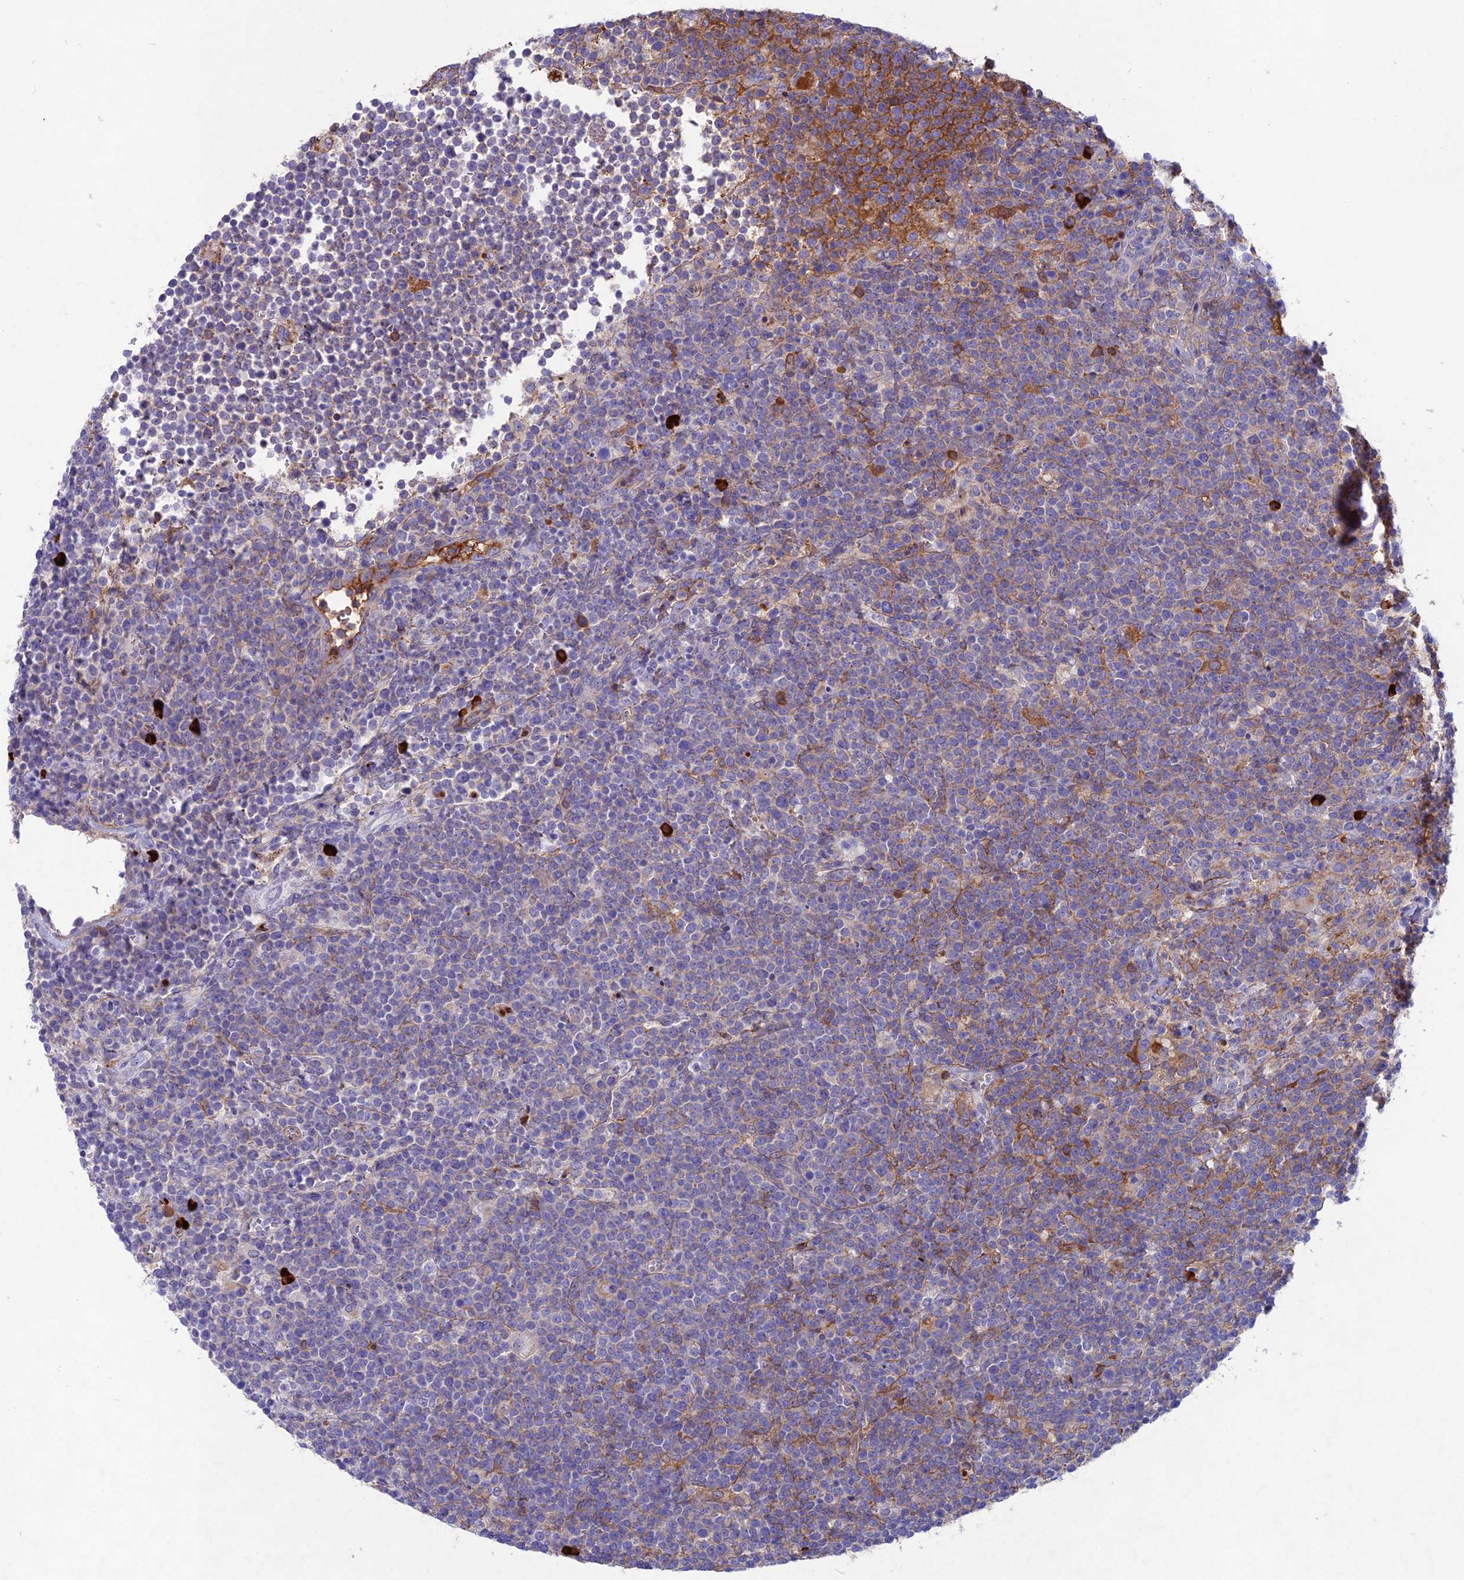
{"staining": {"intensity": "weak", "quantity": "<25%", "location": "cytoplasmic/membranous"}, "tissue": "lymphoma", "cell_type": "Tumor cells", "image_type": "cancer", "snomed": [{"axis": "morphology", "description": "Malignant lymphoma, non-Hodgkin's type, High grade"}, {"axis": "topography", "description": "Lymph node"}], "caption": "Immunohistochemical staining of high-grade malignant lymphoma, non-Hodgkin's type reveals no significant staining in tumor cells.", "gene": "SNAP91", "patient": {"sex": "male", "age": 61}}